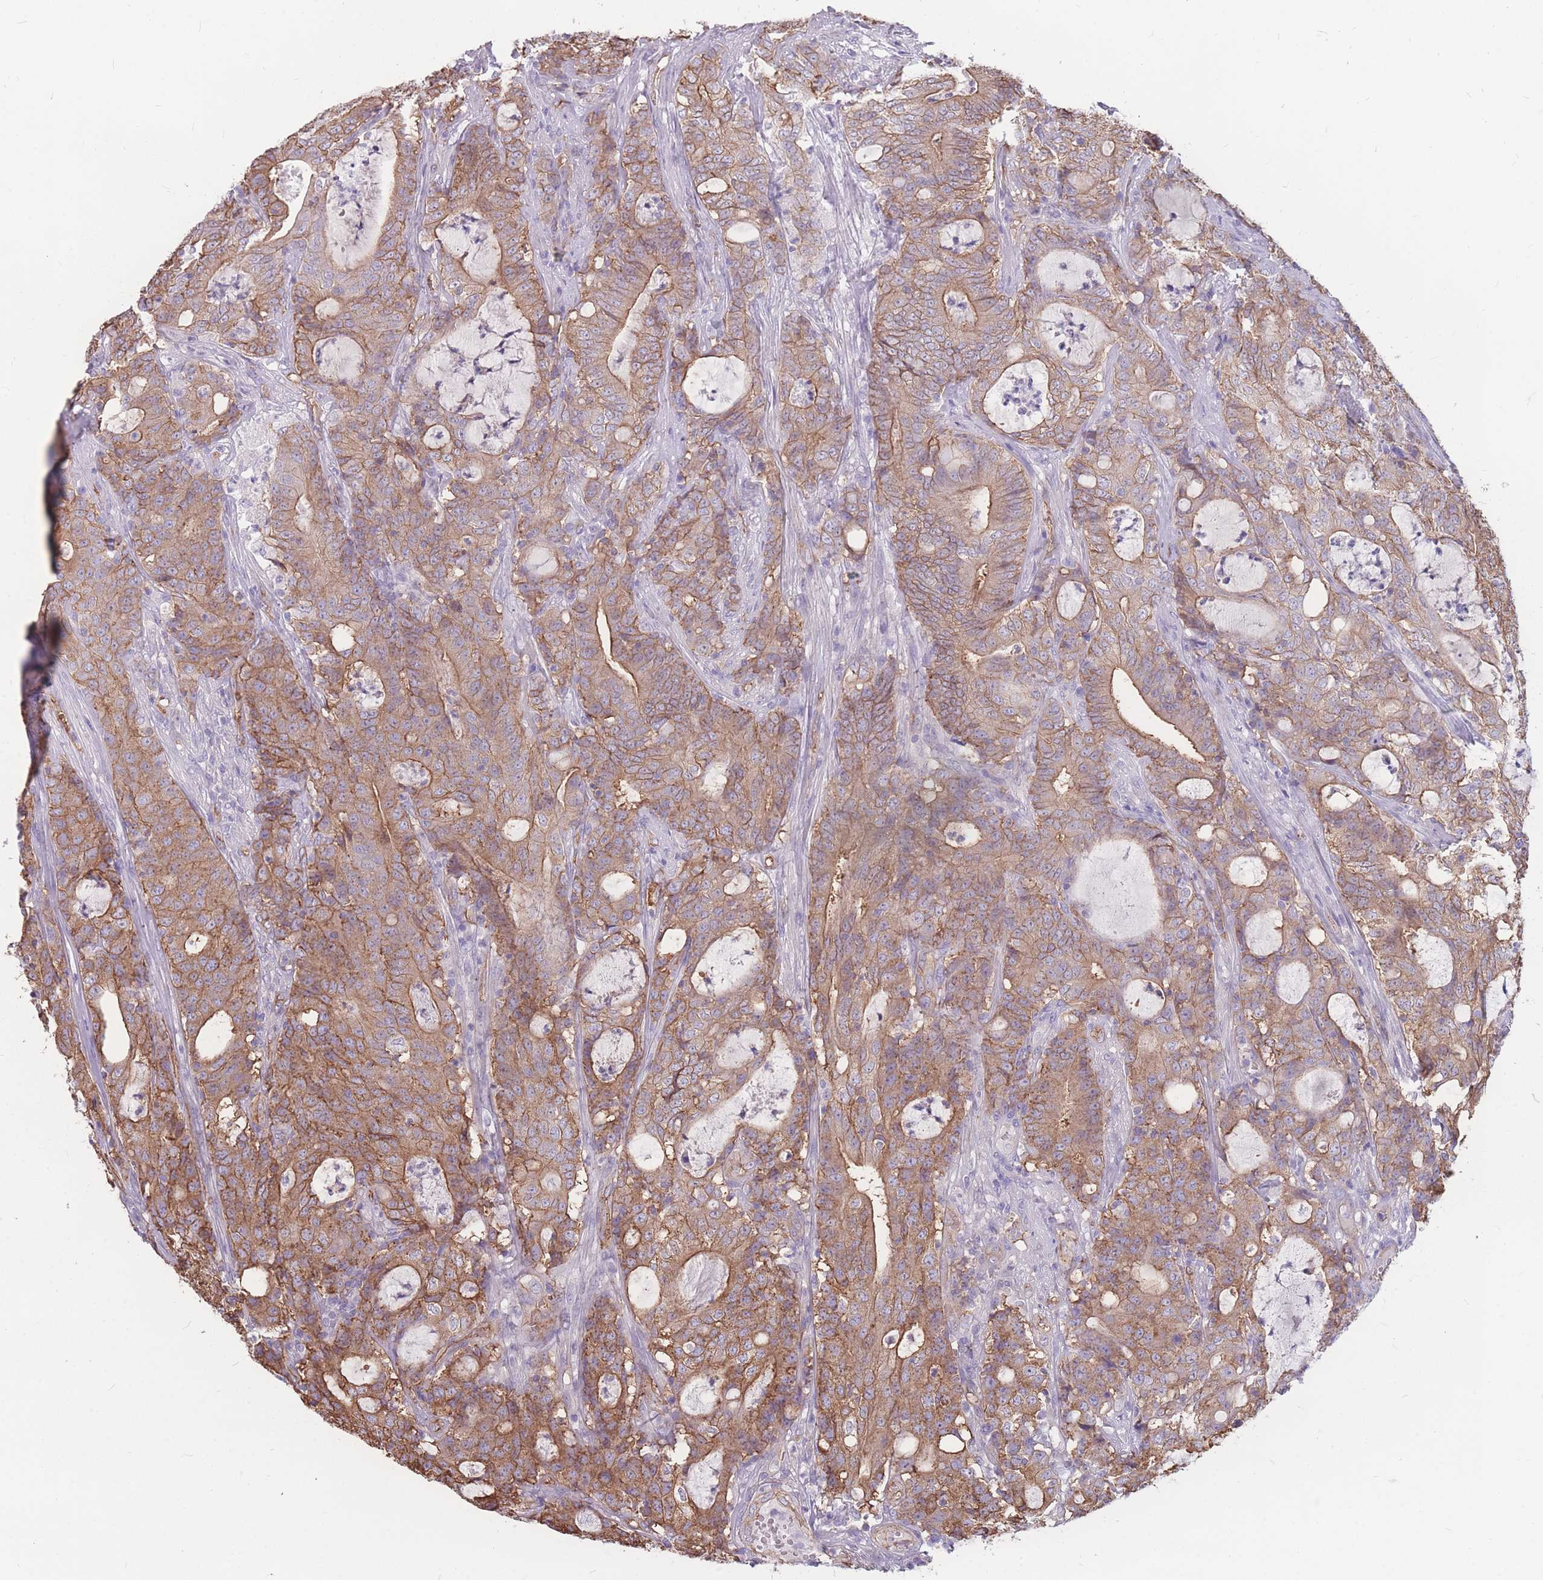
{"staining": {"intensity": "moderate", "quantity": ">75%", "location": "cytoplasmic/membranous"}, "tissue": "colorectal cancer", "cell_type": "Tumor cells", "image_type": "cancer", "snomed": [{"axis": "morphology", "description": "Adenocarcinoma, NOS"}, {"axis": "topography", "description": "Colon"}], "caption": "Immunohistochemistry image of neoplastic tissue: human colorectal cancer (adenocarcinoma) stained using immunohistochemistry displays medium levels of moderate protein expression localized specifically in the cytoplasmic/membranous of tumor cells, appearing as a cytoplasmic/membranous brown color.", "gene": "GNA11", "patient": {"sex": "male", "age": 83}}